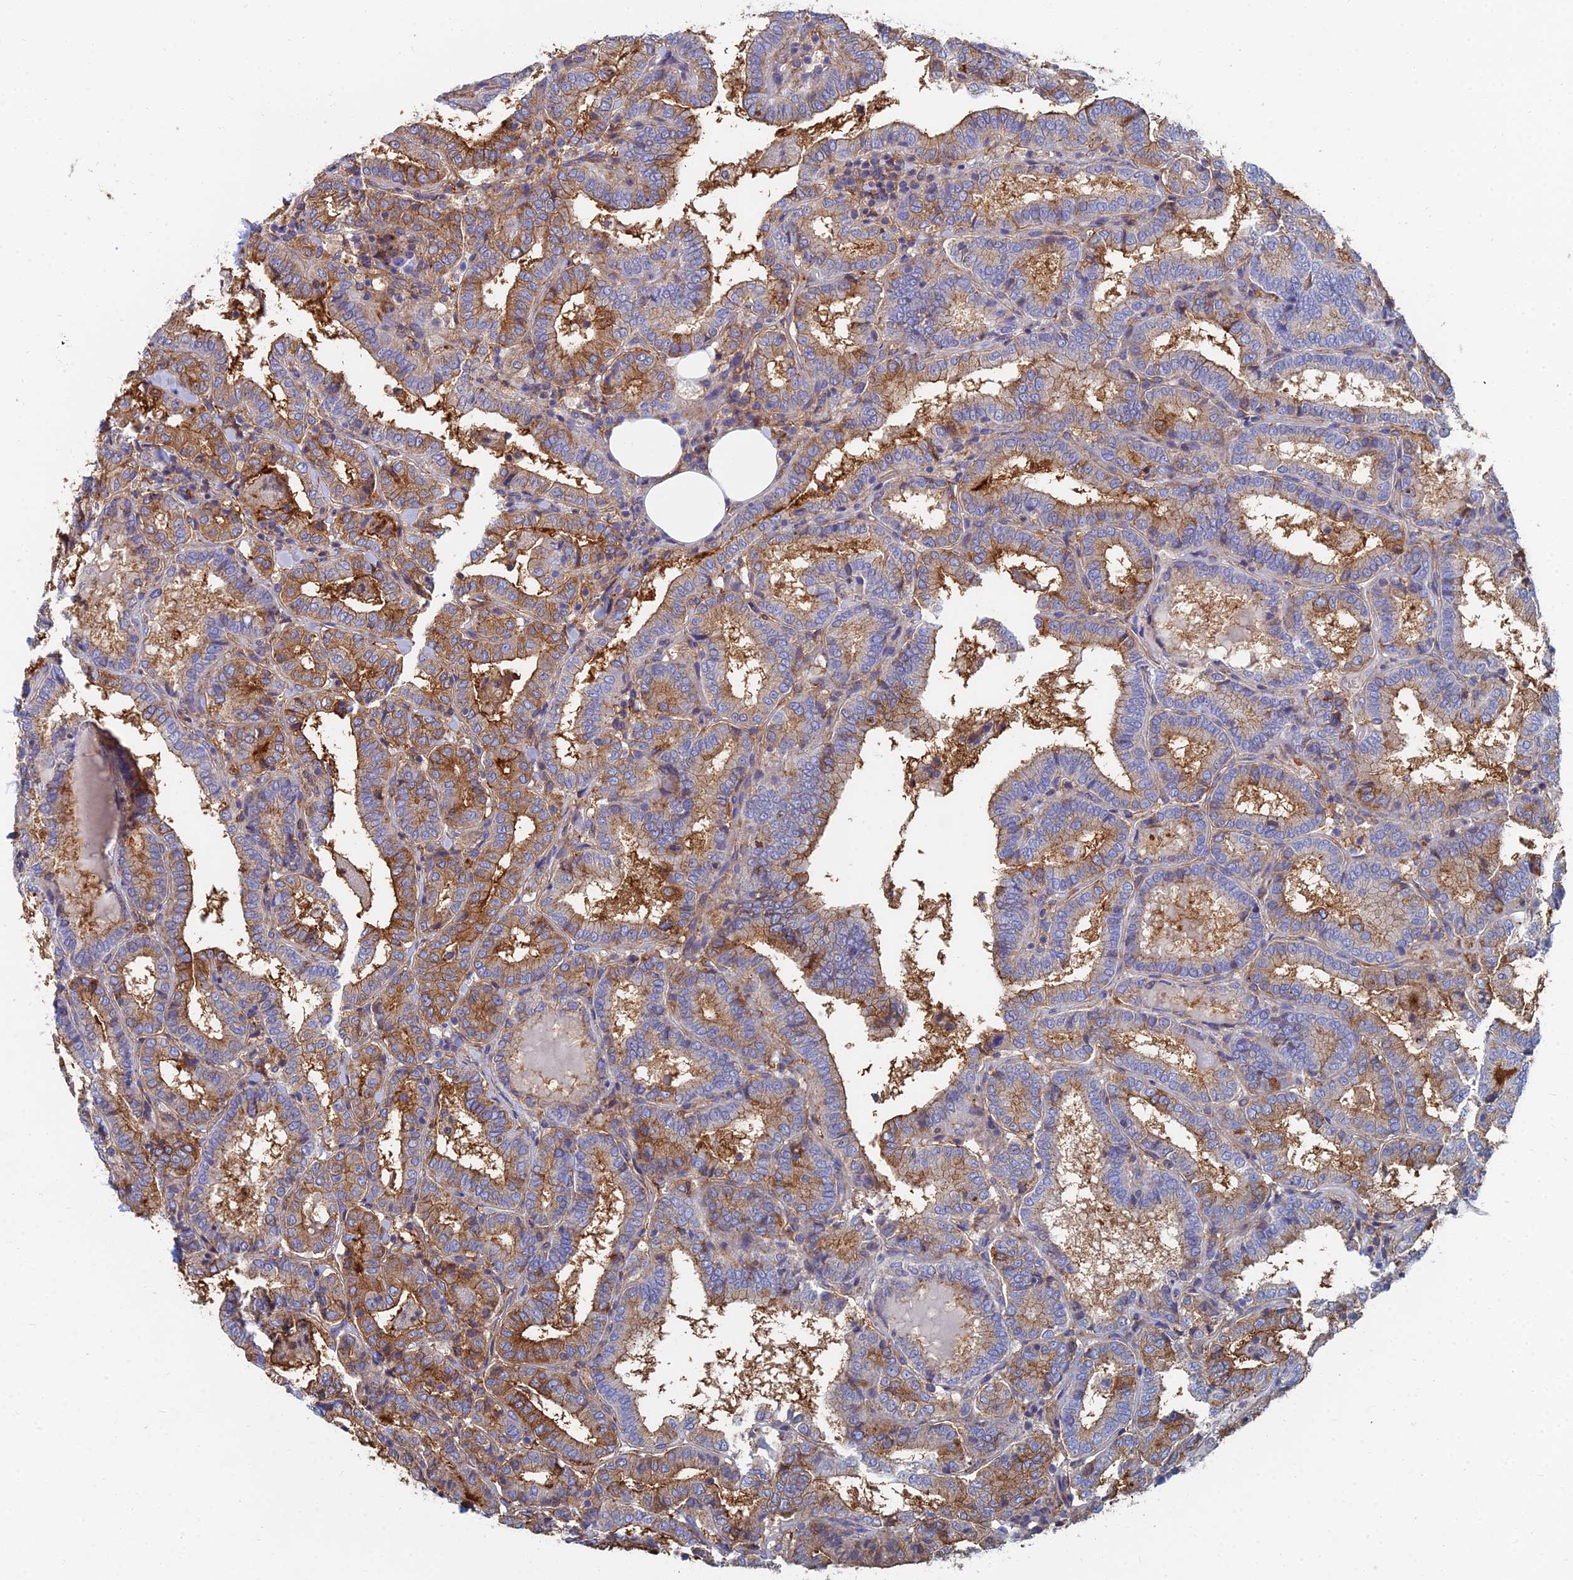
{"staining": {"intensity": "moderate", "quantity": "25%-75%", "location": "cytoplasmic/membranous"}, "tissue": "thyroid cancer", "cell_type": "Tumor cells", "image_type": "cancer", "snomed": [{"axis": "morphology", "description": "Papillary adenocarcinoma, NOS"}, {"axis": "topography", "description": "Thyroid gland"}], "caption": "IHC (DAB) staining of human thyroid cancer exhibits moderate cytoplasmic/membranous protein positivity in about 25%-75% of tumor cells.", "gene": "GPR42", "patient": {"sex": "female", "age": 72}}